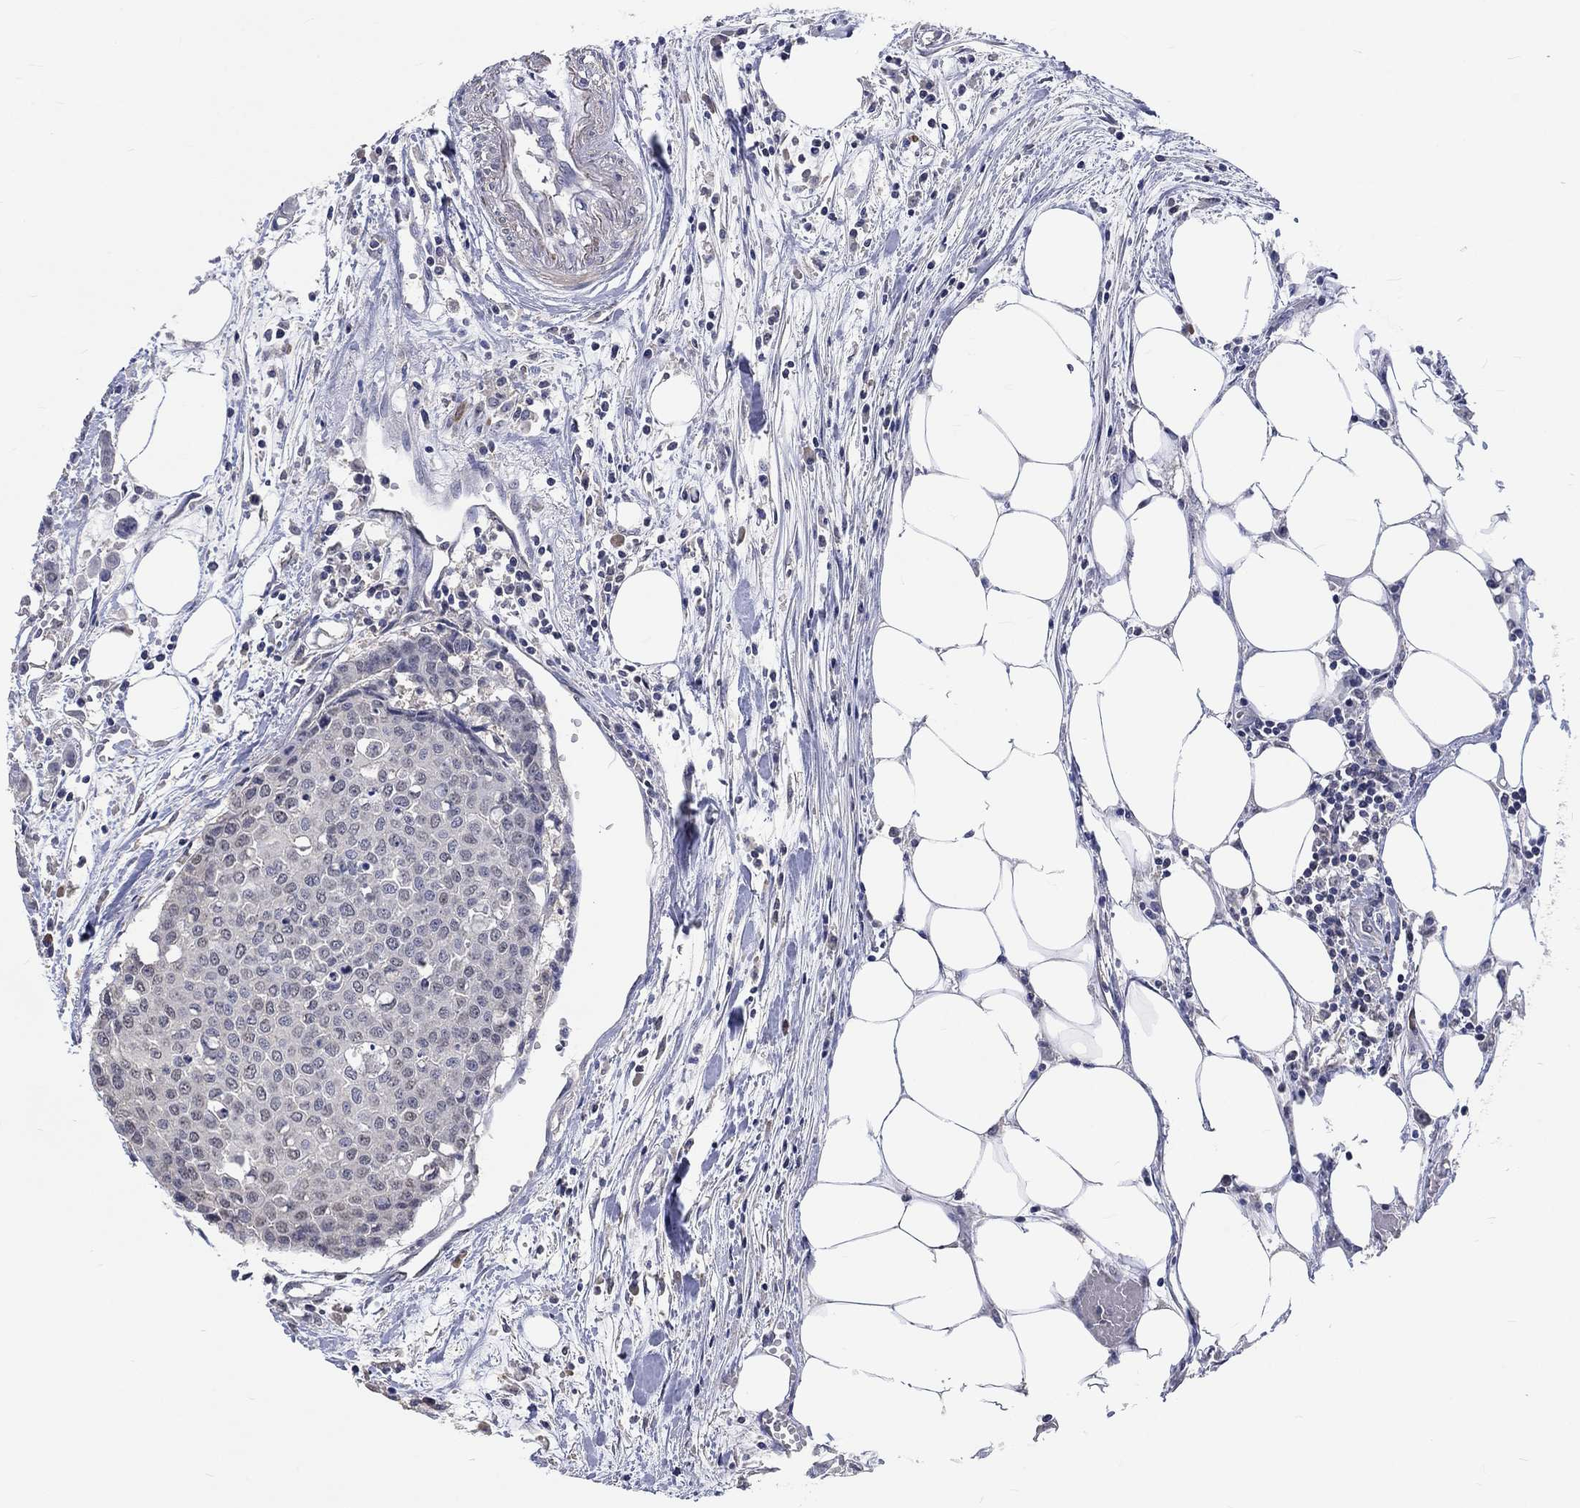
{"staining": {"intensity": "negative", "quantity": "none", "location": "none"}, "tissue": "carcinoid", "cell_type": "Tumor cells", "image_type": "cancer", "snomed": [{"axis": "morphology", "description": "Carcinoid, malignant, NOS"}, {"axis": "topography", "description": "Colon"}], "caption": "The immunohistochemistry (IHC) micrograph has no significant staining in tumor cells of carcinoid tissue.", "gene": "ZBTB18", "patient": {"sex": "male", "age": 81}}